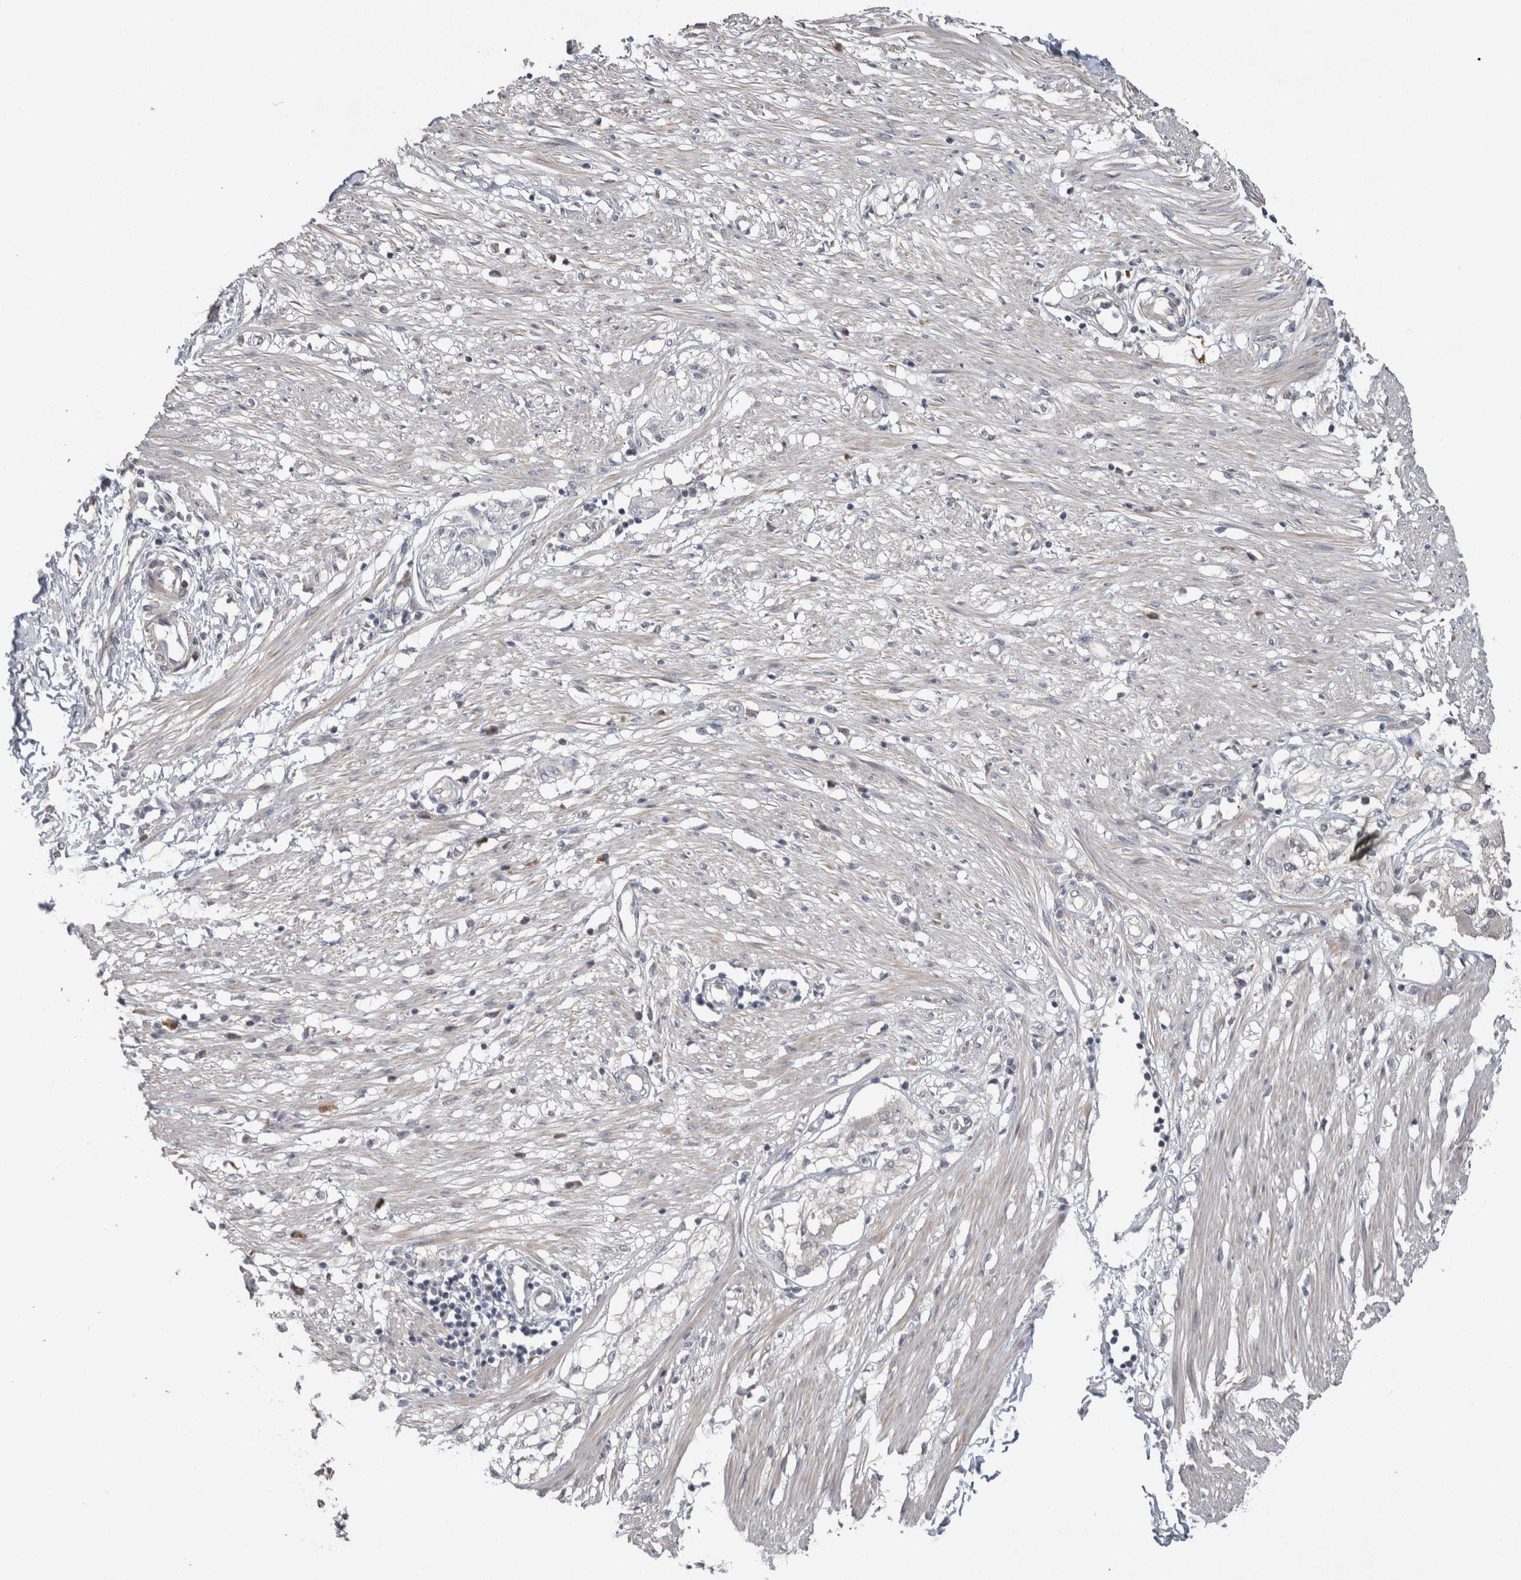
{"staining": {"intensity": "negative", "quantity": "none", "location": "none"}, "tissue": "adipose tissue", "cell_type": "Adipocytes", "image_type": "normal", "snomed": [{"axis": "morphology", "description": "Normal tissue, NOS"}, {"axis": "morphology", "description": "Adenocarcinoma, NOS"}, {"axis": "topography", "description": "Colon"}, {"axis": "topography", "description": "Peripheral nerve tissue"}], "caption": "Adipocytes show no significant protein expression in normal adipose tissue. Nuclei are stained in blue.", "gene": "CUL2", "patient": {"sex": "male", "age": 14}}